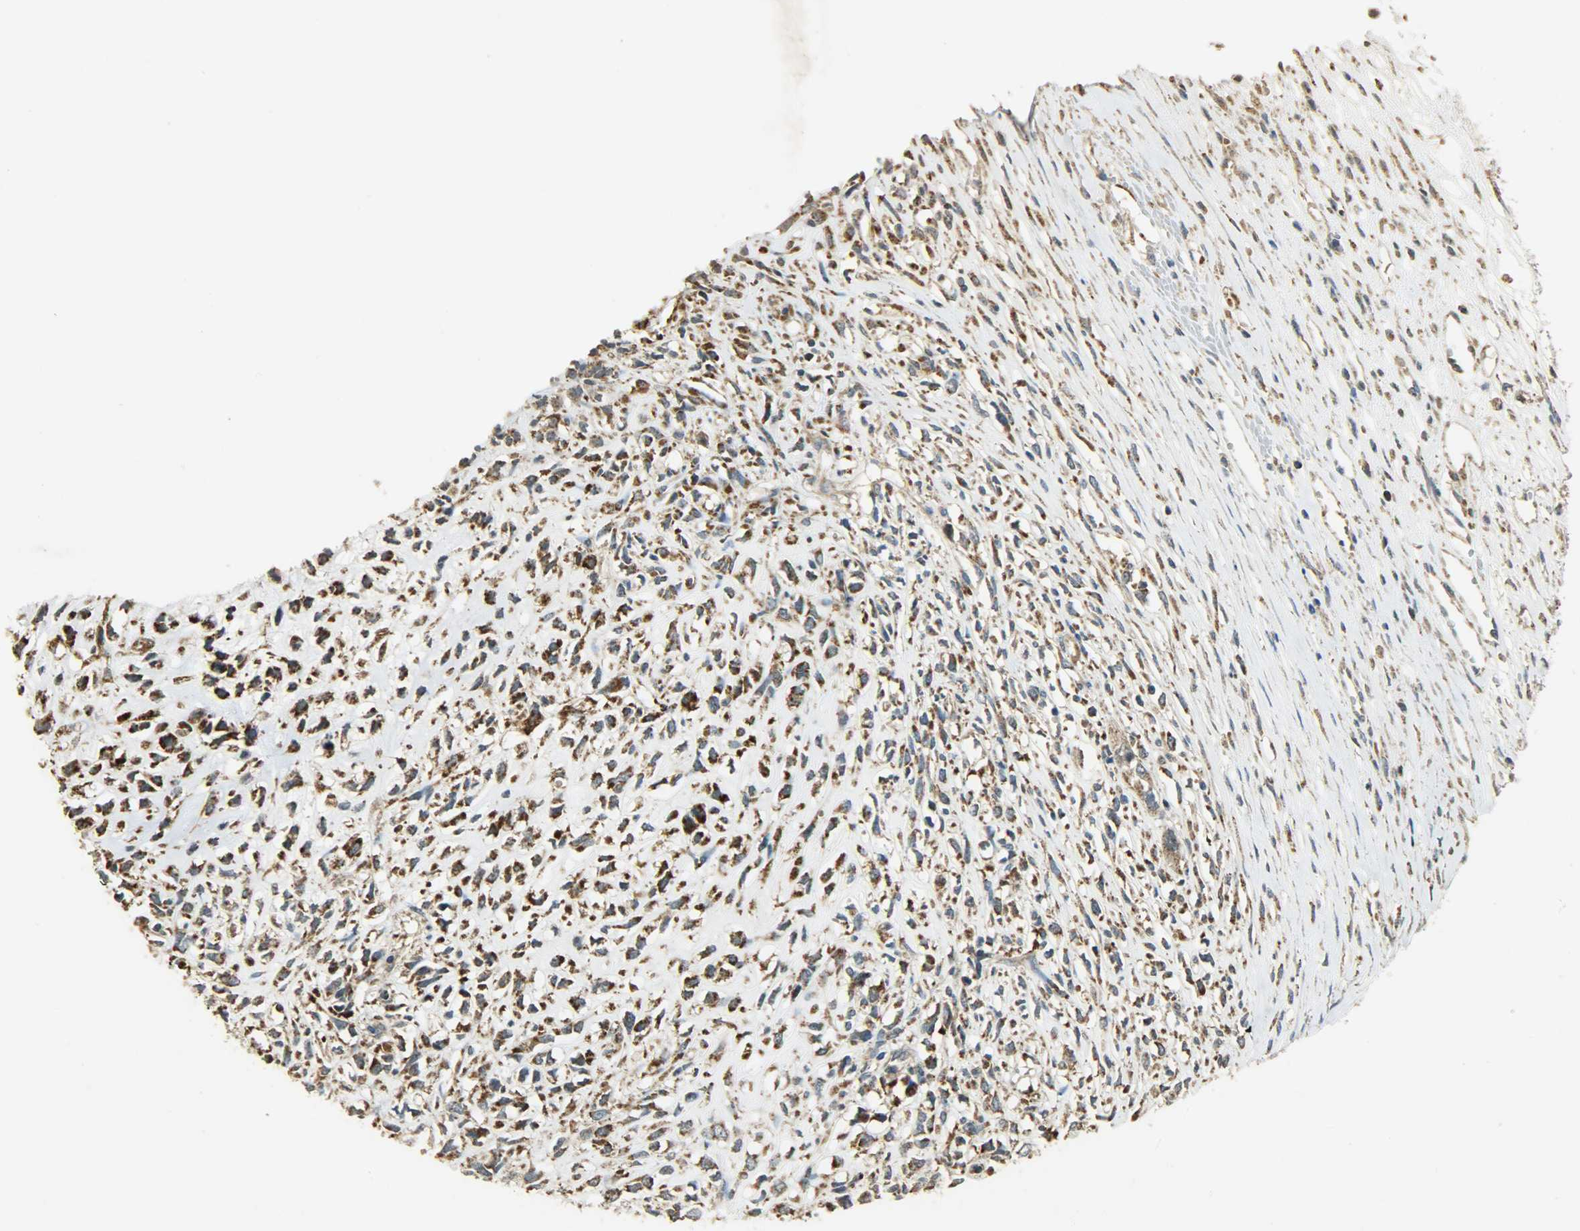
{"staining": {"intensity": "moderate", "quantity": ">75%", "location": "cytoplasmic/membranous"}, "tissue": "head and neck cancer", "cell_type": "Tumor cells", "image_type": "cancer", "snomed": [{"axis": "morphology", "description": "Necrosis, NOS"}, {"axis": "morphology", "description": "Neoplasm, malignant, NOS"}, {"axis": "topography", "description": "Salivary gland"}, {"axis": "topography", "description": "Head-Neck"}], "caption": "Brown immunohistochemical staining in head and neck malignant neoplasm reveals moderate cytoplasmic/membranous staining in about >75% of tumor cells.", "gene": "HDHD5", "patient": {"sex": "male", "age": 43}}